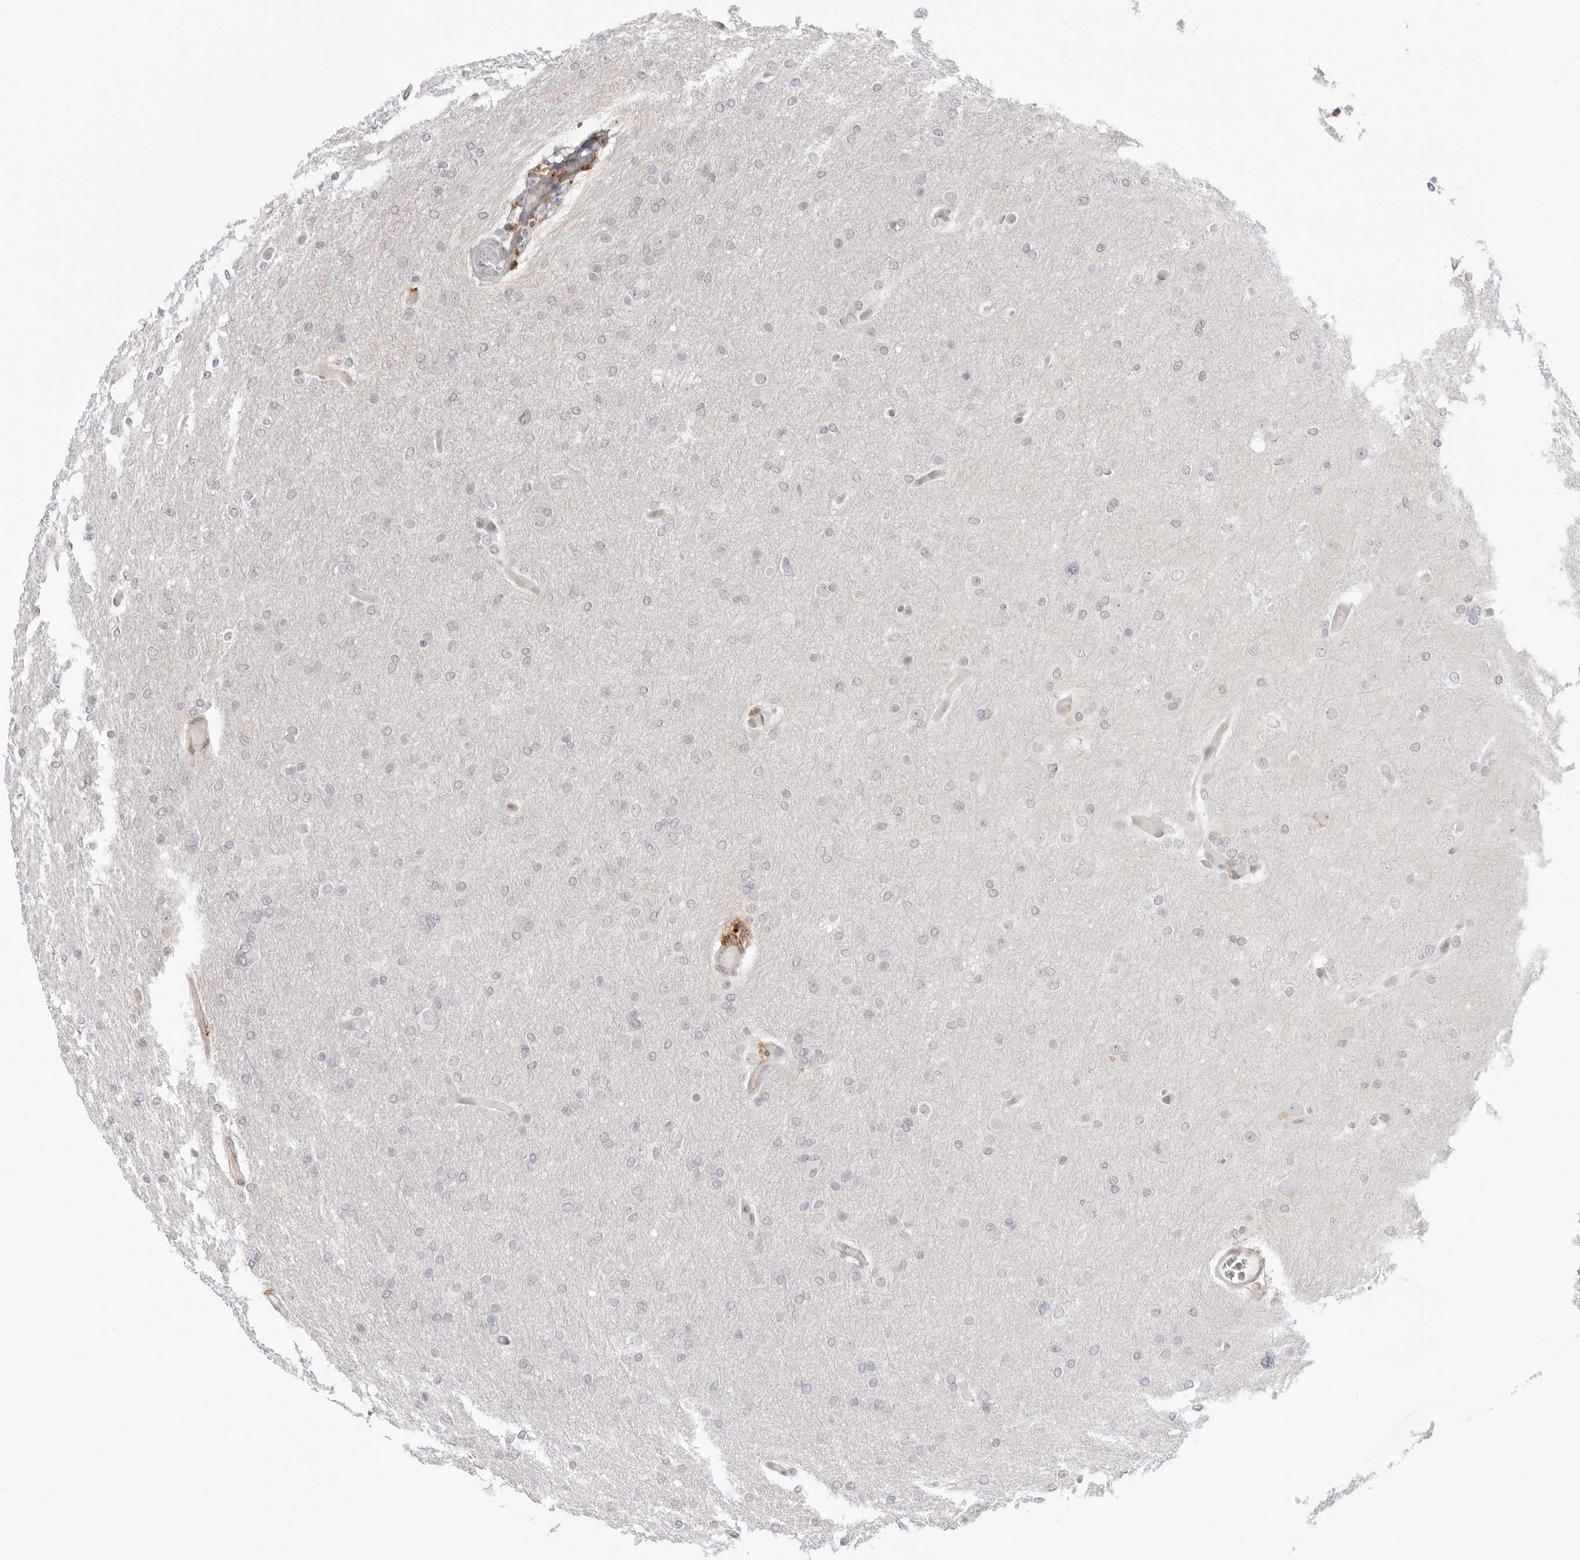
{"staining": {"intensity": "negative", "quantity": "none", "location": "none"}, "tissue": "glioma", "cell_type": "Tumor cells", "image_type": "cancer", "snomed": [{"axis": "morphology", "description": "Glioma, malignant, High grade"}, {"axis": "topography", "description": "Cerebral cortex"}], "caption": "The photomicrograph demonstrates no staining of tumor cells in glioma.", "gene": "TRAPPC3", "patient": {"sex": "female", "age": 36}}